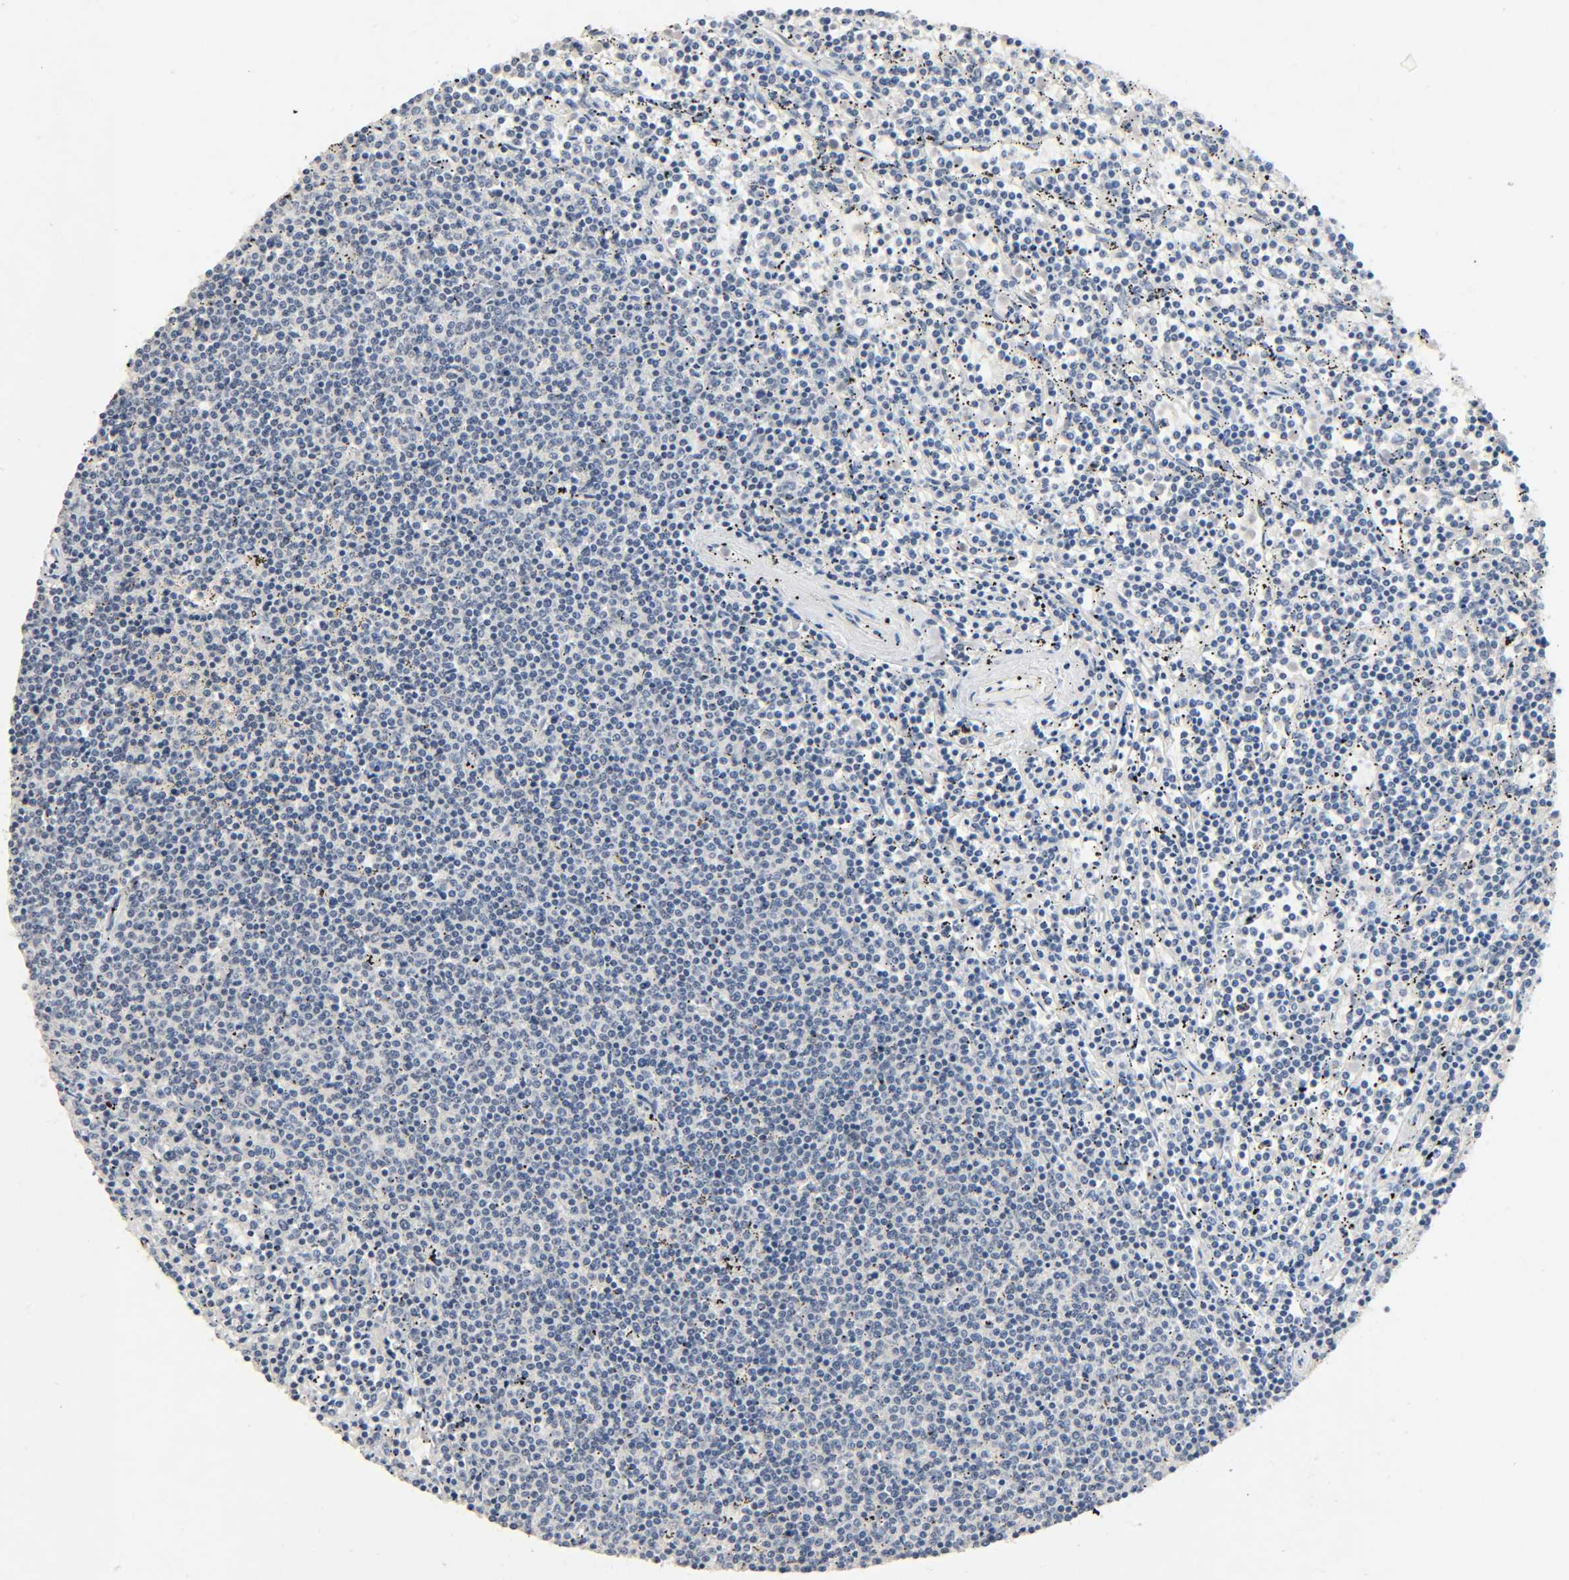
{"staining": {"intensity": "negative", "quantity": "none", "location": "none"}, "tissue": "lymphoma", "cell_type": "Tumor cells", "image_type": "cancer", "snomed": [{"axis": "morphology", "description": "Malignant lymphoma, non-Hodgkin's type, Low grade"}, {"axis": "topography", "description": "Spleen"}], "caption": "This is a image of immunohistochemistry staining of low-grade malignant lymphoma, non-Hodgkin's type, which shows no expression in tumor cells. (DAB immunohistochemistry (IHC), high magnification).", "gene": "MAPKAPK5", "patient": {"sex": "female", "age": 50}}